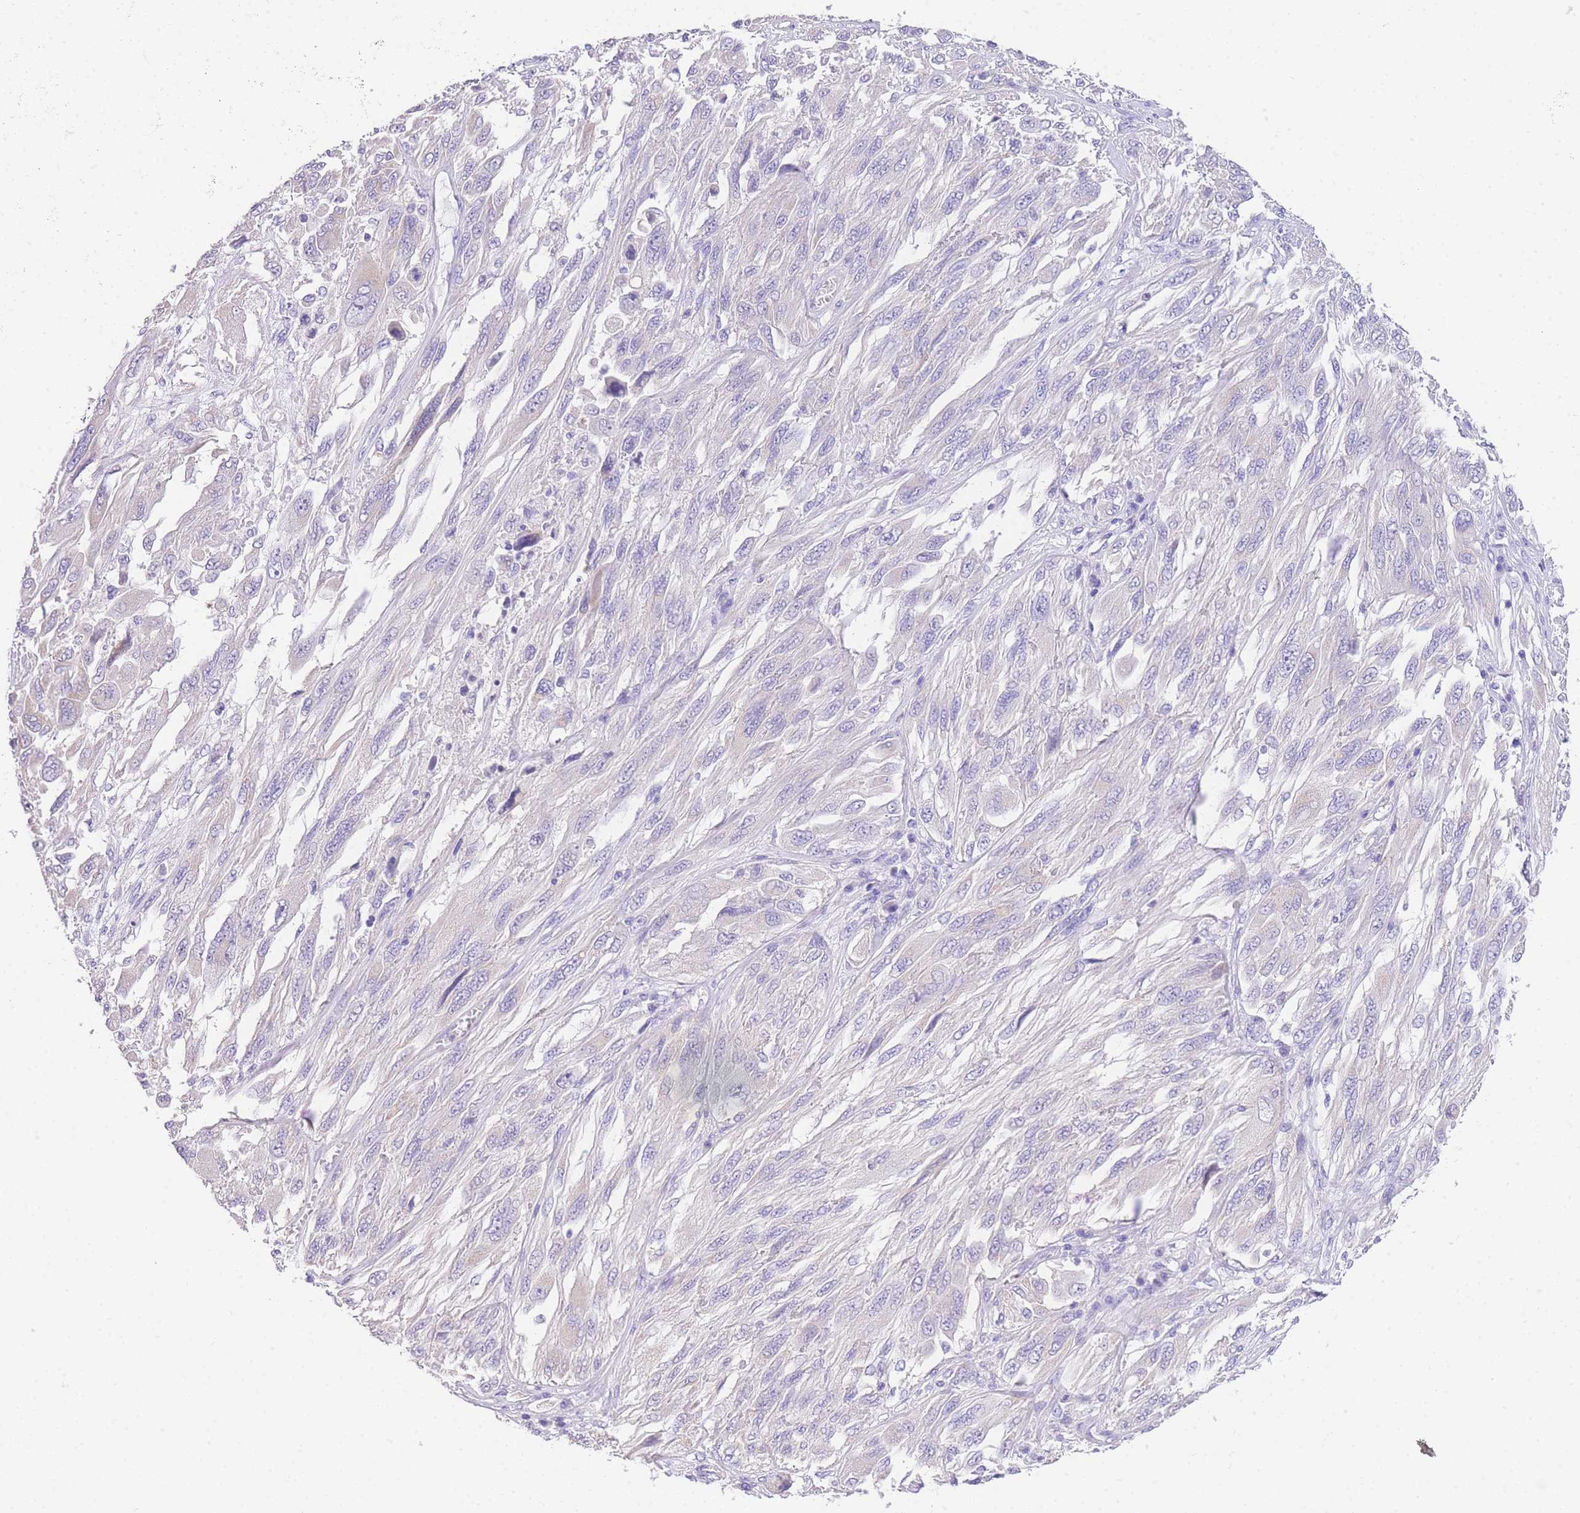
{"staining": {"intensity": "negative", "quantity": "none", "location": "none"}, "tissue": "melanoma", "cell_type": "Tumor cells", "image_type": "cancer", "snomed": [{"axis": "morphology", "description": "Malignant melanoma, NOS"}, {"axis": "topography", "description": "Skin"}], "caption": "Tumor cells are negative for protein expression in human malignant melanoma. (IHC, brightfield microscopy, high magnification).", "gene": "EPN2", "patient": {"sex": "female", "age": 91}}